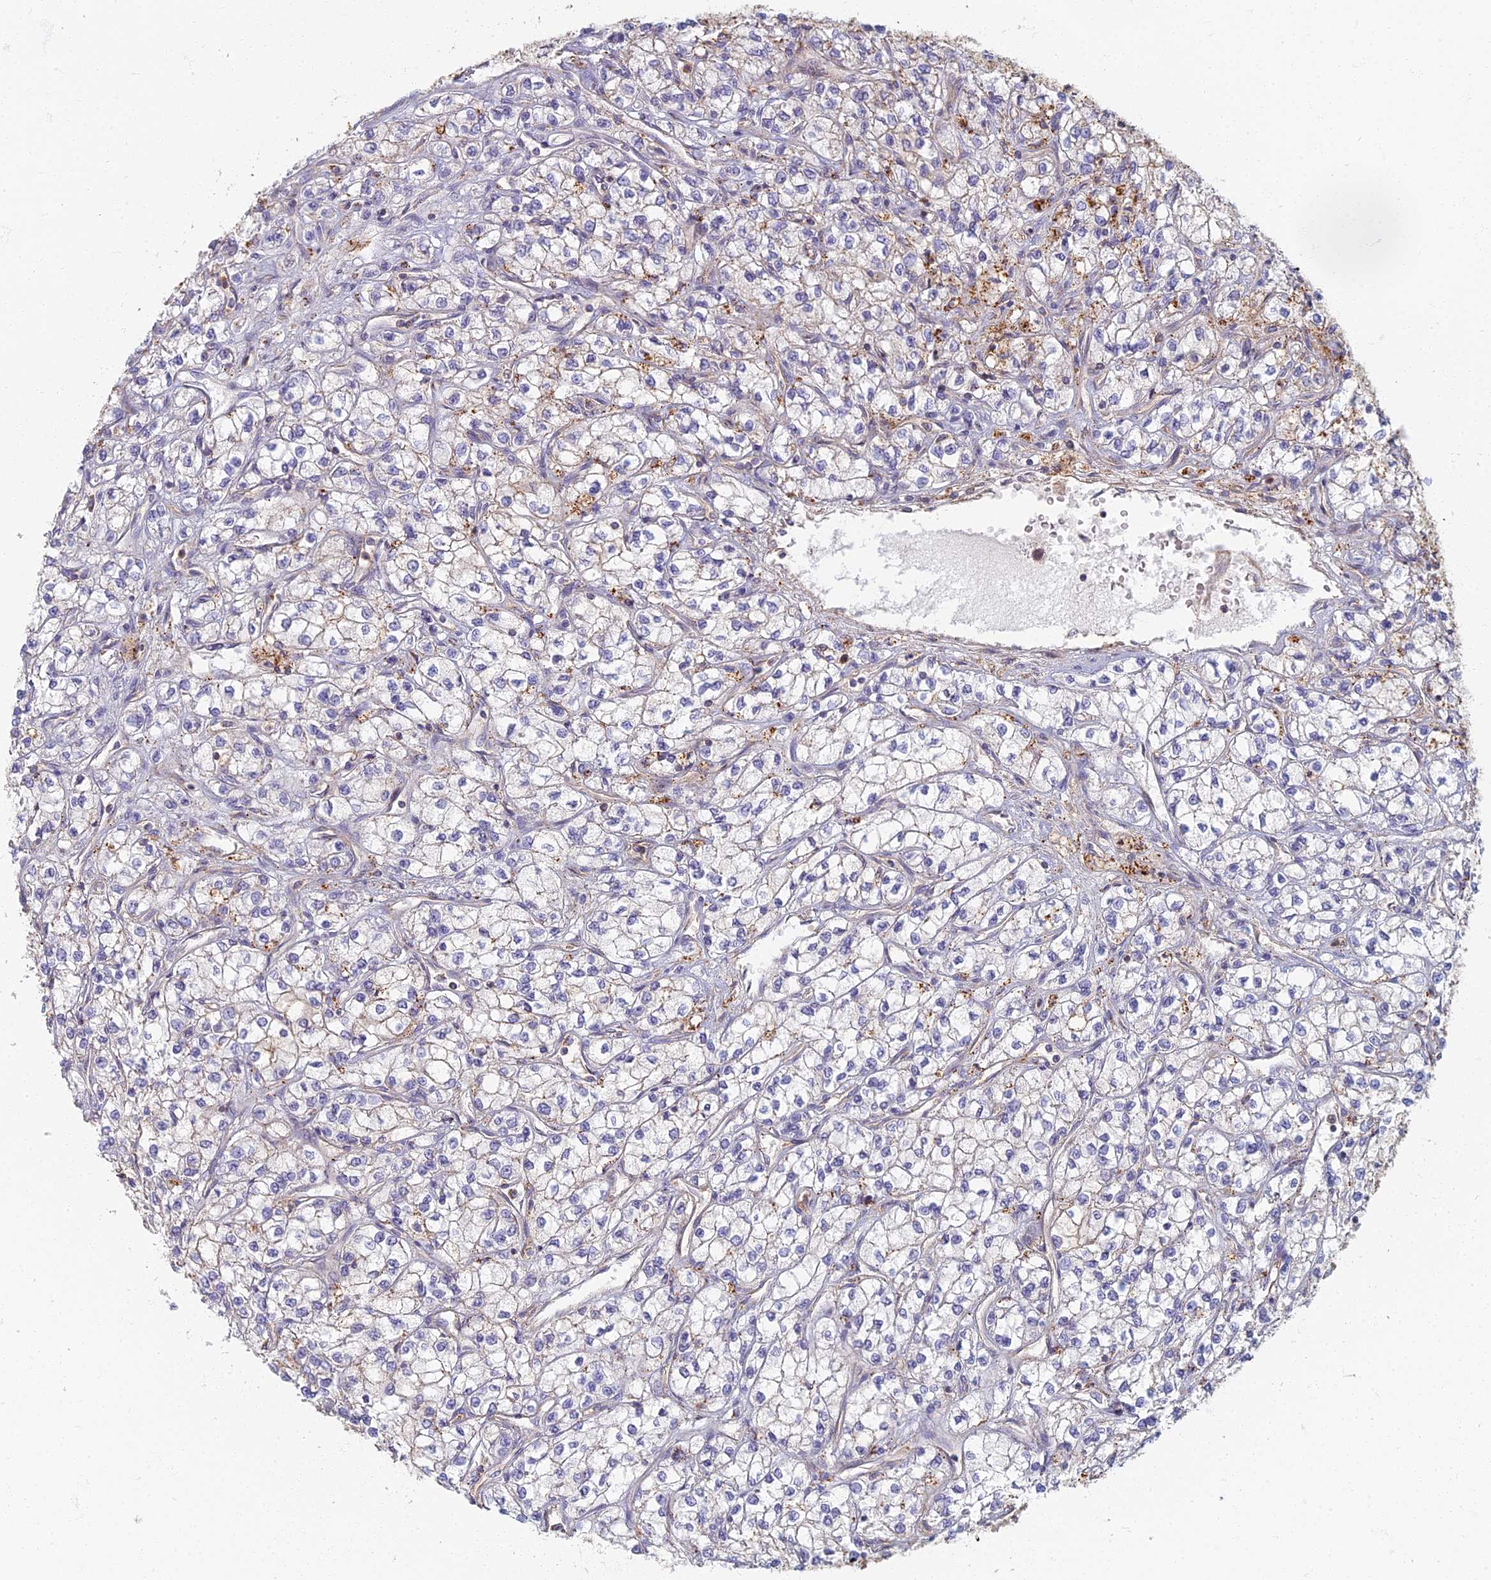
{"staining": {"intensity": "moderate", "quantity": "<25%", "location": "cytoplasmic/membranous"}, "tissue": "renal cancer", "cell_type": "Tumor cells", "image_type": "cancer", "snomed": [{"axis": "morphology", "description": "Adenocarcinoma, NOS"}, {"axis": "topography", "description": "Kidney"}], "caption": "Protein expression by IHC exhibits moderate cytoplasmic/membranous expression in approximately <25% of tumor cells in adenocarcinoma (renal).", "gene": "CHMP4B", "patient": {"sex": "male", "age": 80}}